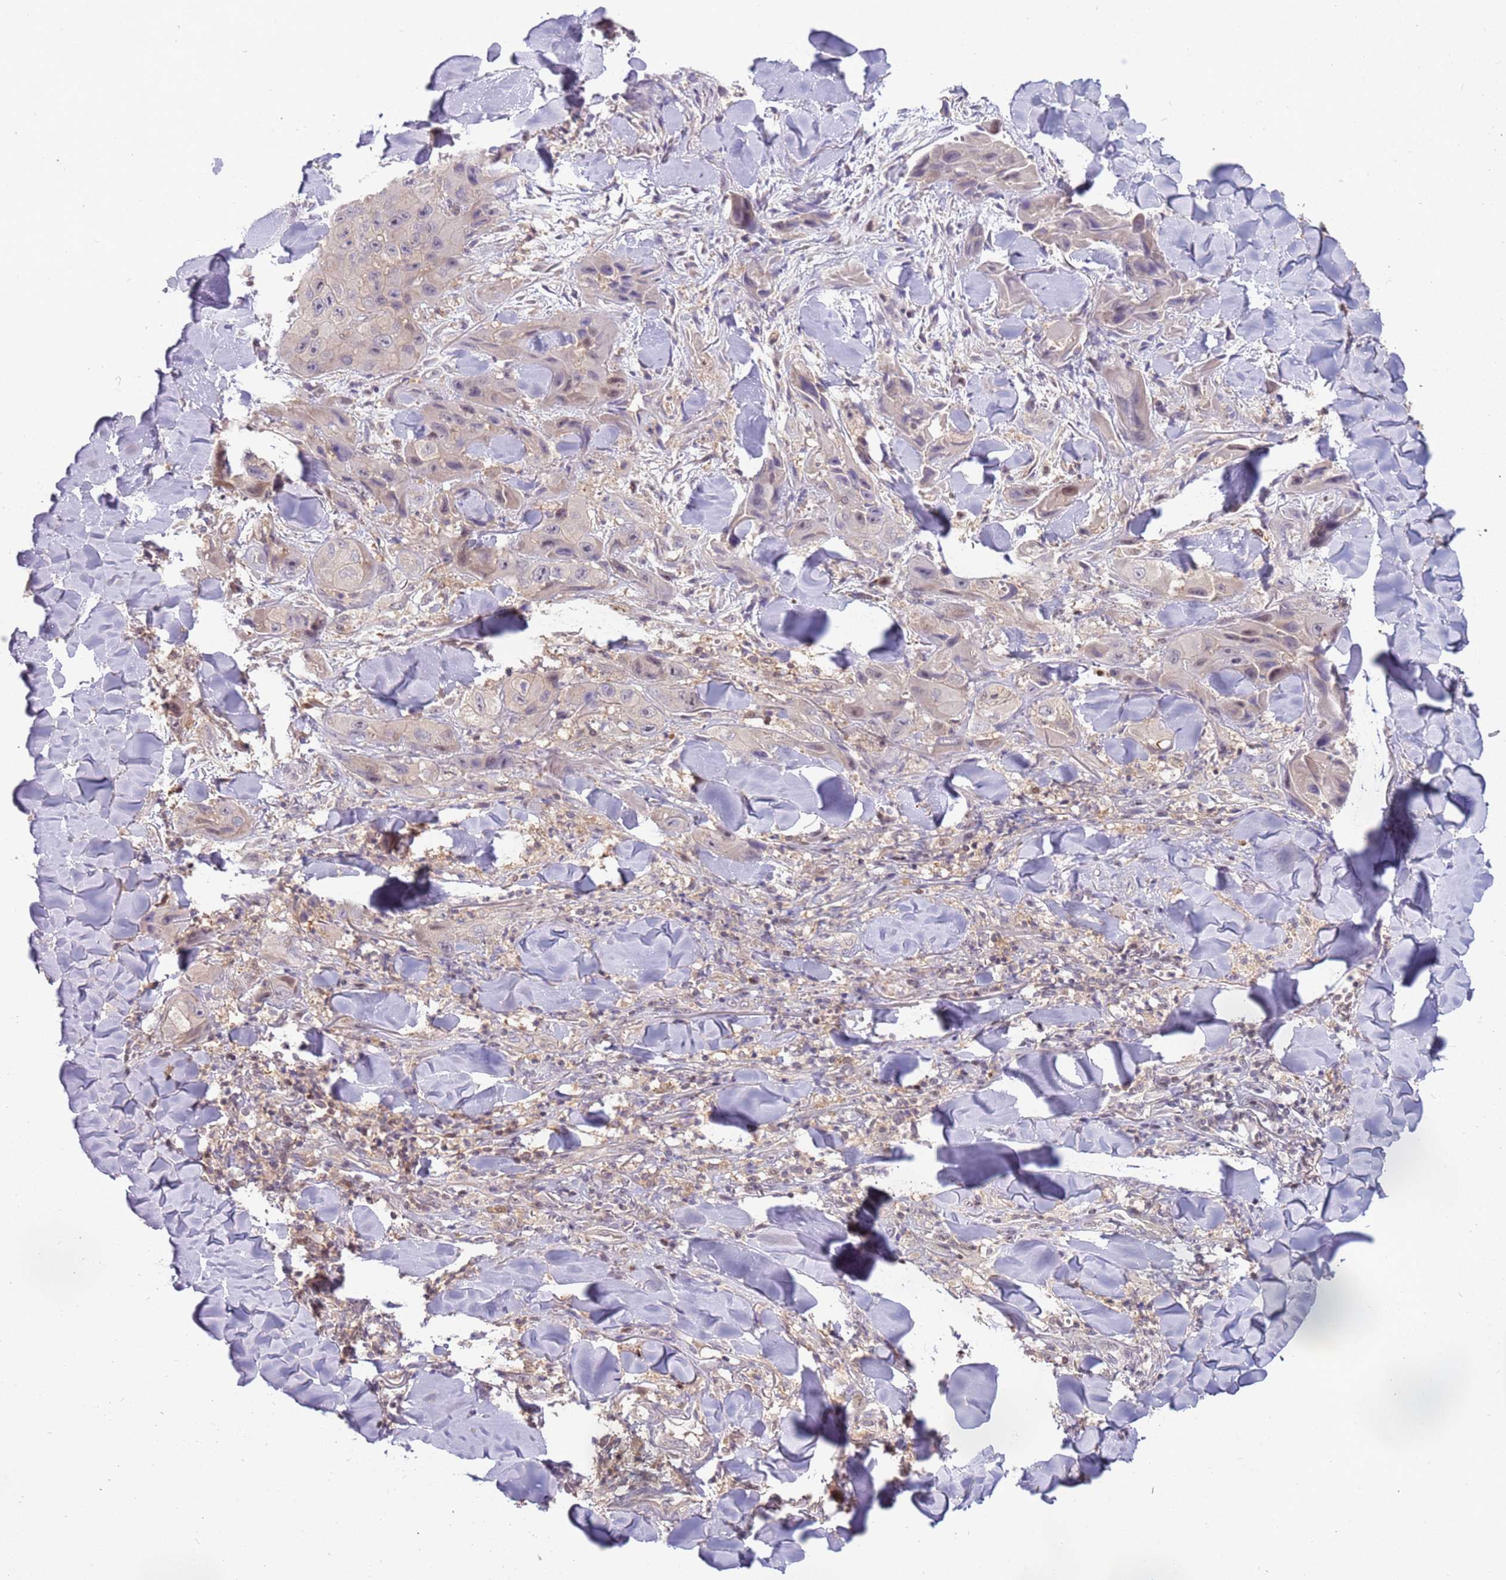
{"staining": {"intensity": "negative", "quantity": "none", "location": "none"}, "tissue": "skin cancer", "cell_type": "Tumor cells", "image_type": "cancer", "snomed": [{"axis": "morphology", "description": "Squamous cell carcinoma, NOS"}, {"axis": "topography", "description": "Skin"}, {"axis": "topography", "description": "Subcutis"}], "caption": "This image is of squamous cell carcinoma (skin) stained with IHC to label a protein in brown with the nuclei are counter-stained blue. There is no expression in tumor cells.", "gene": "GSTO2", "patient": {"sex": "male", "age": 73}}